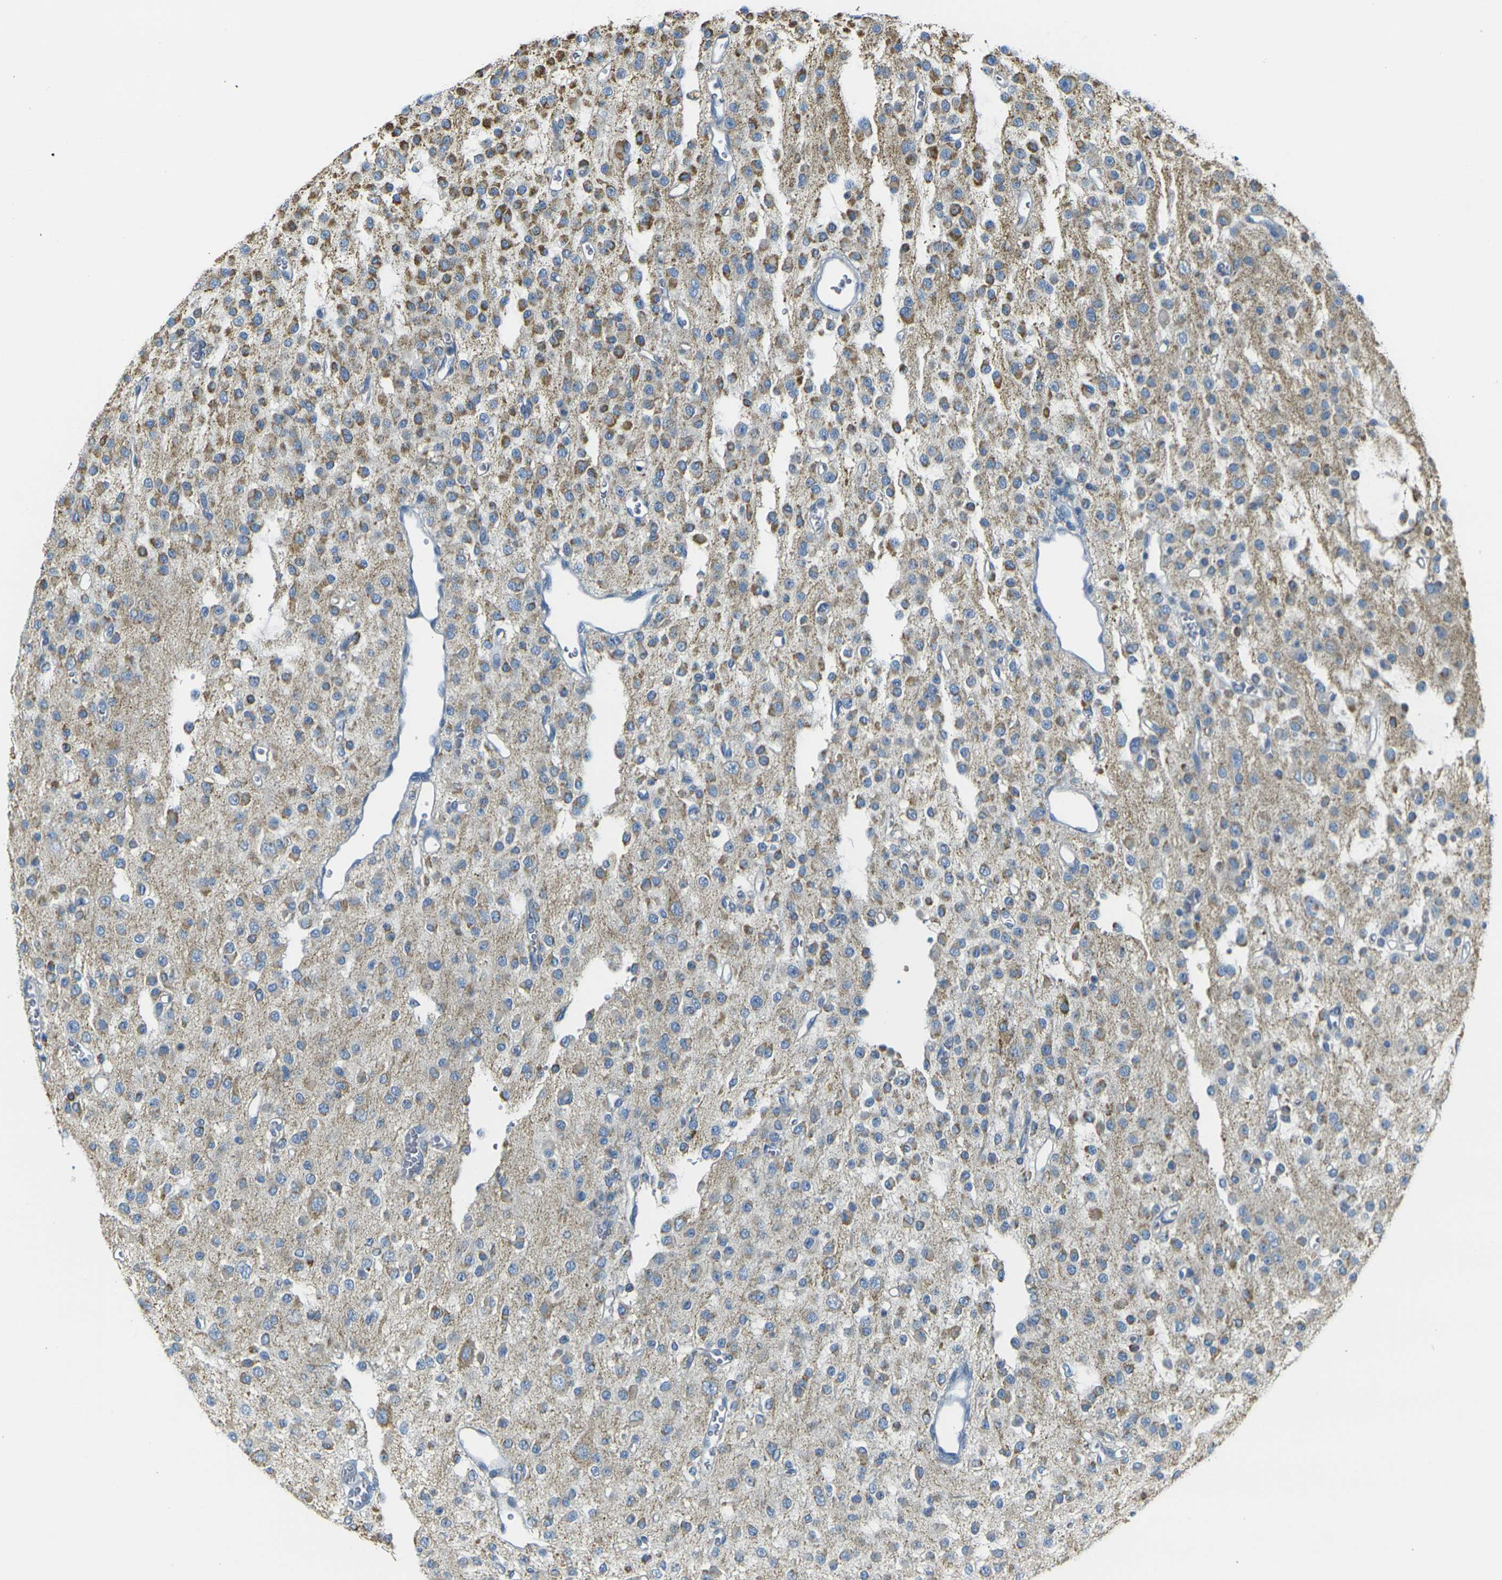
{"staining": {"intensity": "moderate", "quantity": ">75%", "location": "cytoplasmic/membranous"}, "tissue": "glioma", "cell_type": "Tumor cells", "image_type": "cancer", "snomed": [{"axis": "morphology", "description": "Glioma, malignant, Low grade"}, {"axis": "topography", "description": "Brain"}], "caption": "An IHC photomicrograph of tumor tissue is shown. Protein staining in brown highlights moderate cytoplasmic/membranous positivity in glioma within tumor cells.", "gene": "PARD6B", "patient": {"sex": "male", "age": 38}}